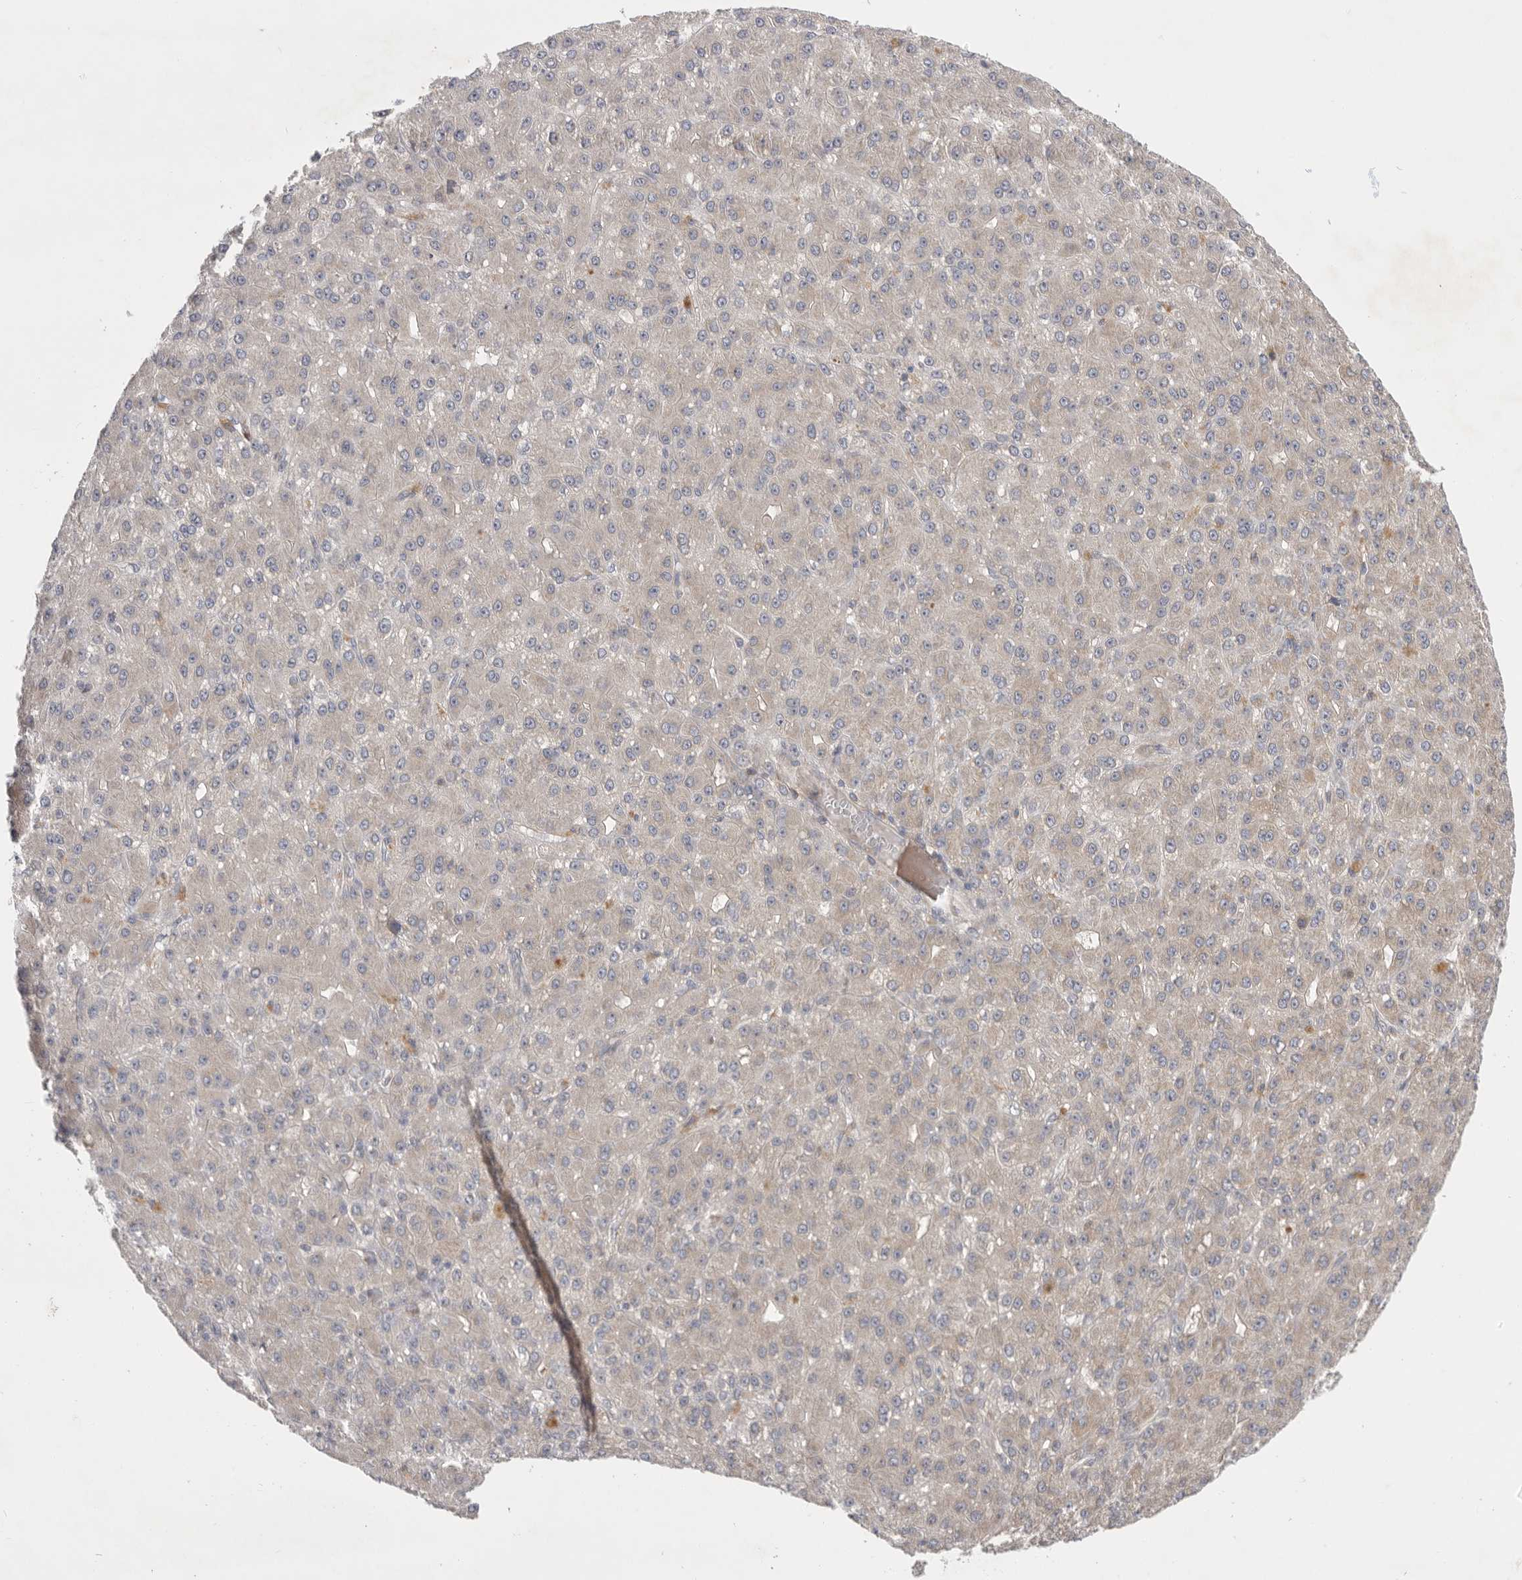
{"staining": {"intensity": "weak", "quantity": "25%-75%", "location": "cytoplasmic/membranous"}, "tissue": "liver cancer", "cell_type": "Tumor cells", "image_type": "cancer", "snomed": [{"axis": "morphology", "description": "Carcinoma, Hepatocellular, NOS"}, {"axis": "topography", "description": "Liver"}], "caption": "A low amount of weak cytoplasmic/membranous staining is seen in approximately 25%-75% of tumor cells in liver cancer tissue.", "gene": "MTFR1L", "patient": {"sex": "male", "age": 67}}